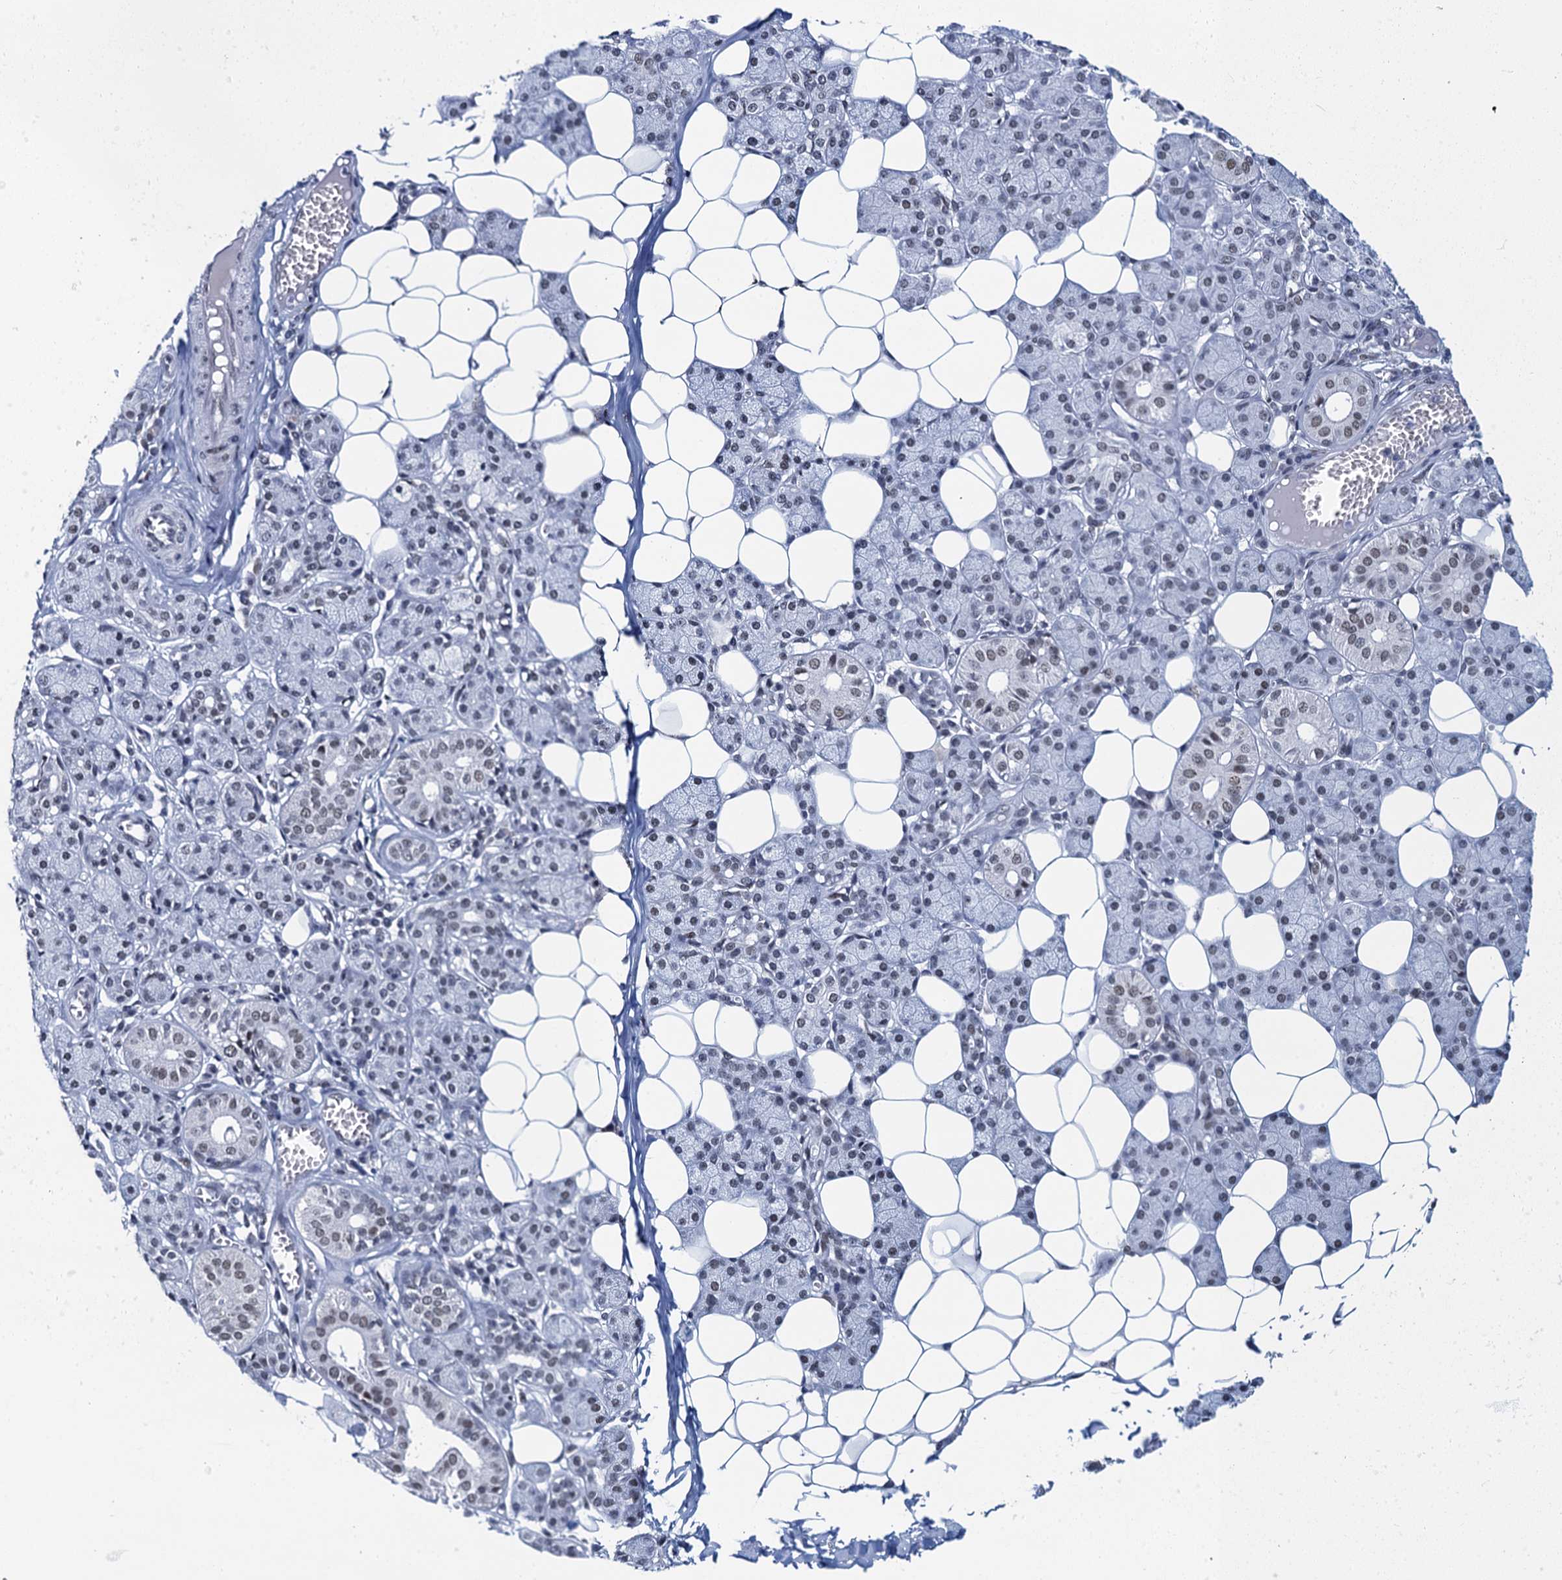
{"staining": {"intensity": "moderate", "quantity": "<25%", "location": "nuclear"}, "tissue": "salivary gland", "cell_type": "Glandular cells", "image_type": "normal", "snomed": [{"axis": "morphology", "description": "Normal tissue, NOS"}, {"axis": "topography", "description": "Salivary gland"}], "caption": "IHC histopathology image of normal human salivary gland stained for a protein (brown), which reveals low levels of moderate nuclear expression in about <25% of glandular cells.", "gene": "HNRNPUL2", "patient": {"sex": "female", "age": 33}}